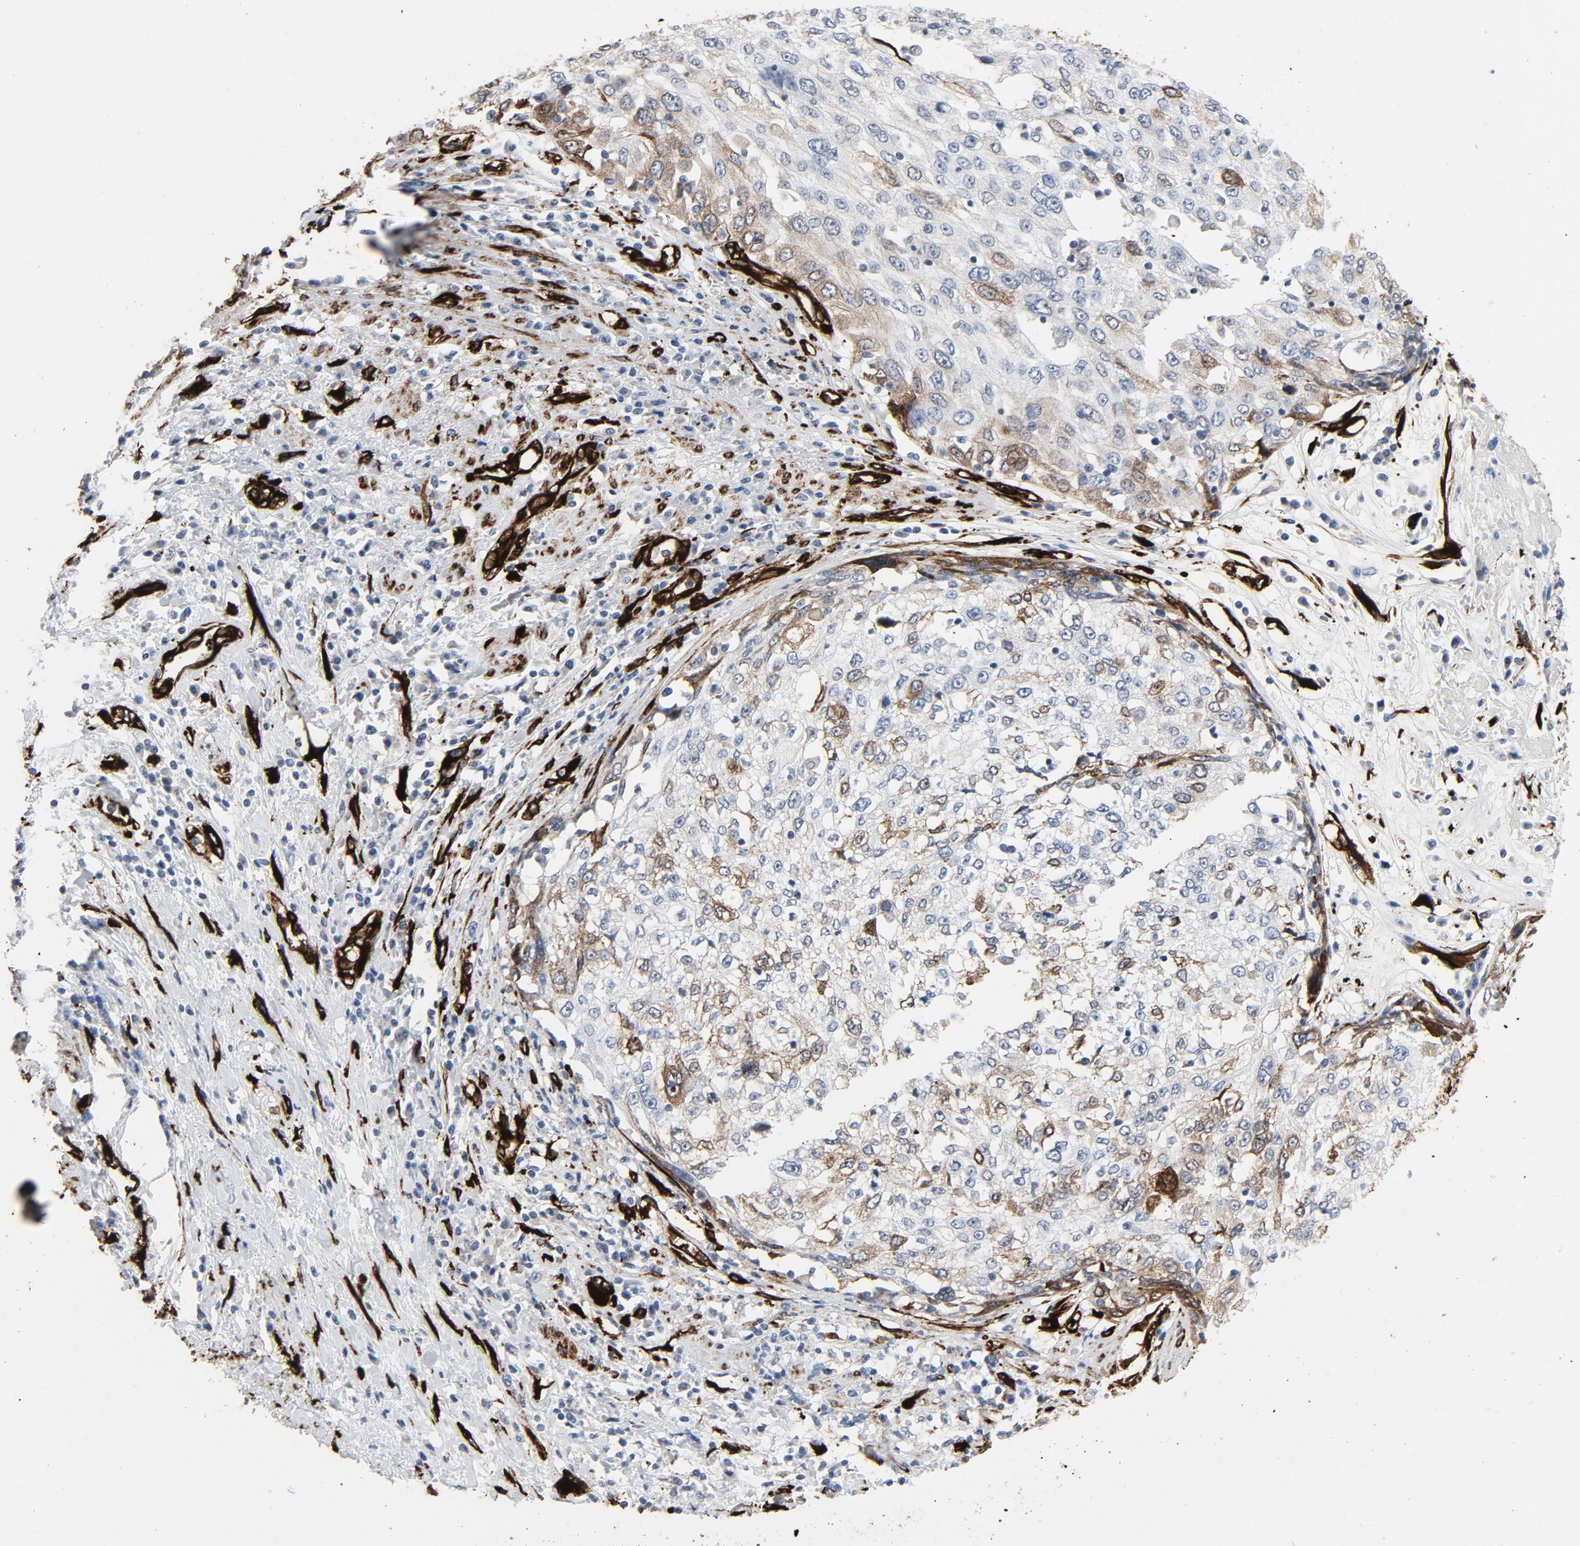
{"staining": {"intensity": "moderate", "quantity": "<25%", "location": "cytoplasmic/membranous"}, "tissue": "cervical cancer", "cell_type": "Tumor cells", "image_type": "cancer", "snomed": [{"axis": "morphology", "description": "Normal tissue, NOS"}, {"axis": "morphology", "description": "Squamous cell carcinoma, NOS"}, {"axis": "topography", "description": "Cervix"}], "caption": "About <25% of tumor cells in cervical cancer (squamous cell carcinoma) display moderate cytoplasmic/membranous protein staining as visualized by brown immunohistochemical staining.", "gene": "SERPINH1", "patient": {"sex": "female", "age": 67}}